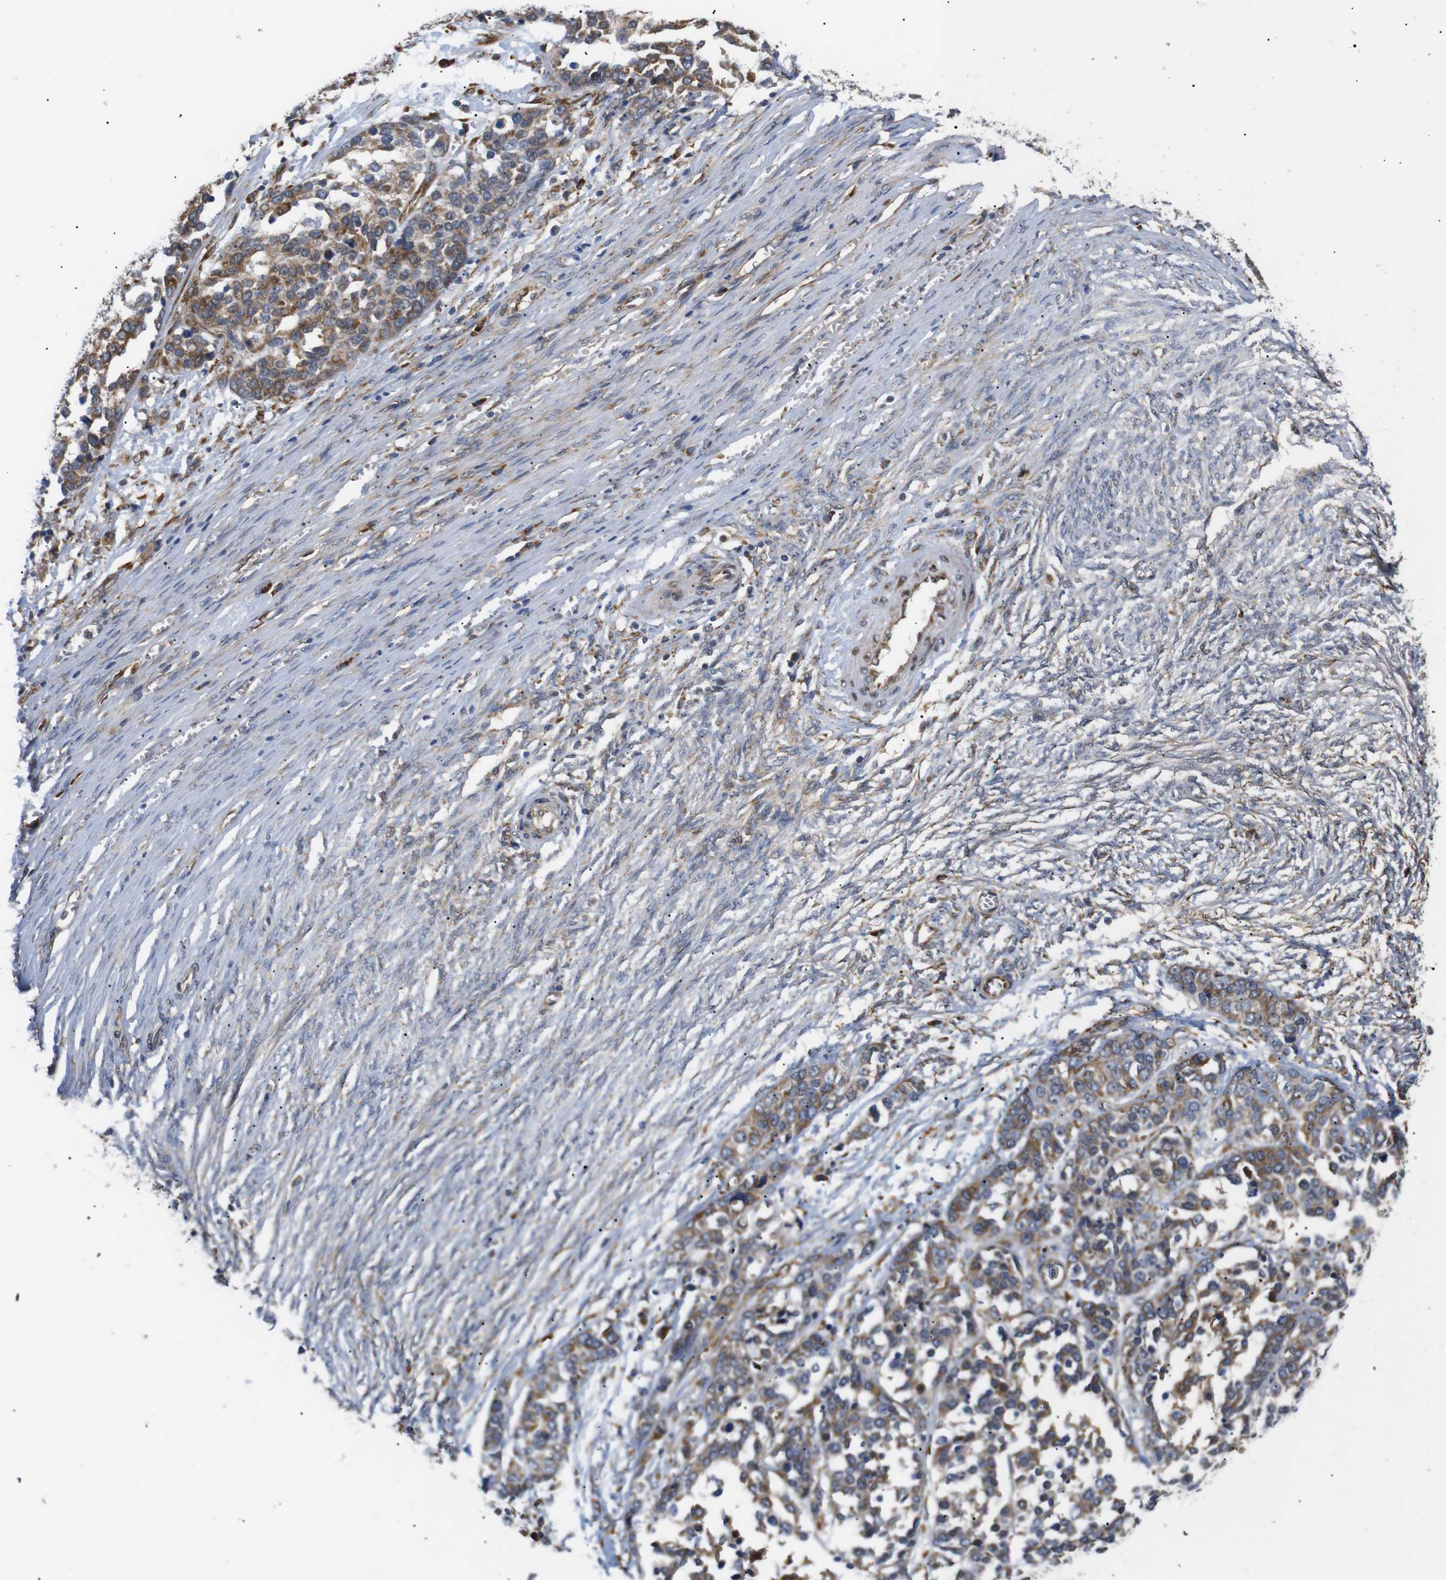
{"staining": {"intensity": "moderate", "quantity": ">75%", "location": "cytoplasmic/membranous"}, "tissue": "ovarian cancer", "cell_type": "Tumor cells", "image_type": "cancer", "snomed": [{"axis": "morphology", "description": "Cystadenocarcinoma, serous, NOS"}, {"axis": "topography", "description": "Ovary"}], "caption": "Tumor cells exhibit moderate cytoplasmic/membranous positivity in approximately >75% of cells in serous cystadenocarcinoma (ovarian).", "gene": "KANK4", "patient": {"sex": "female", "age": 44}}